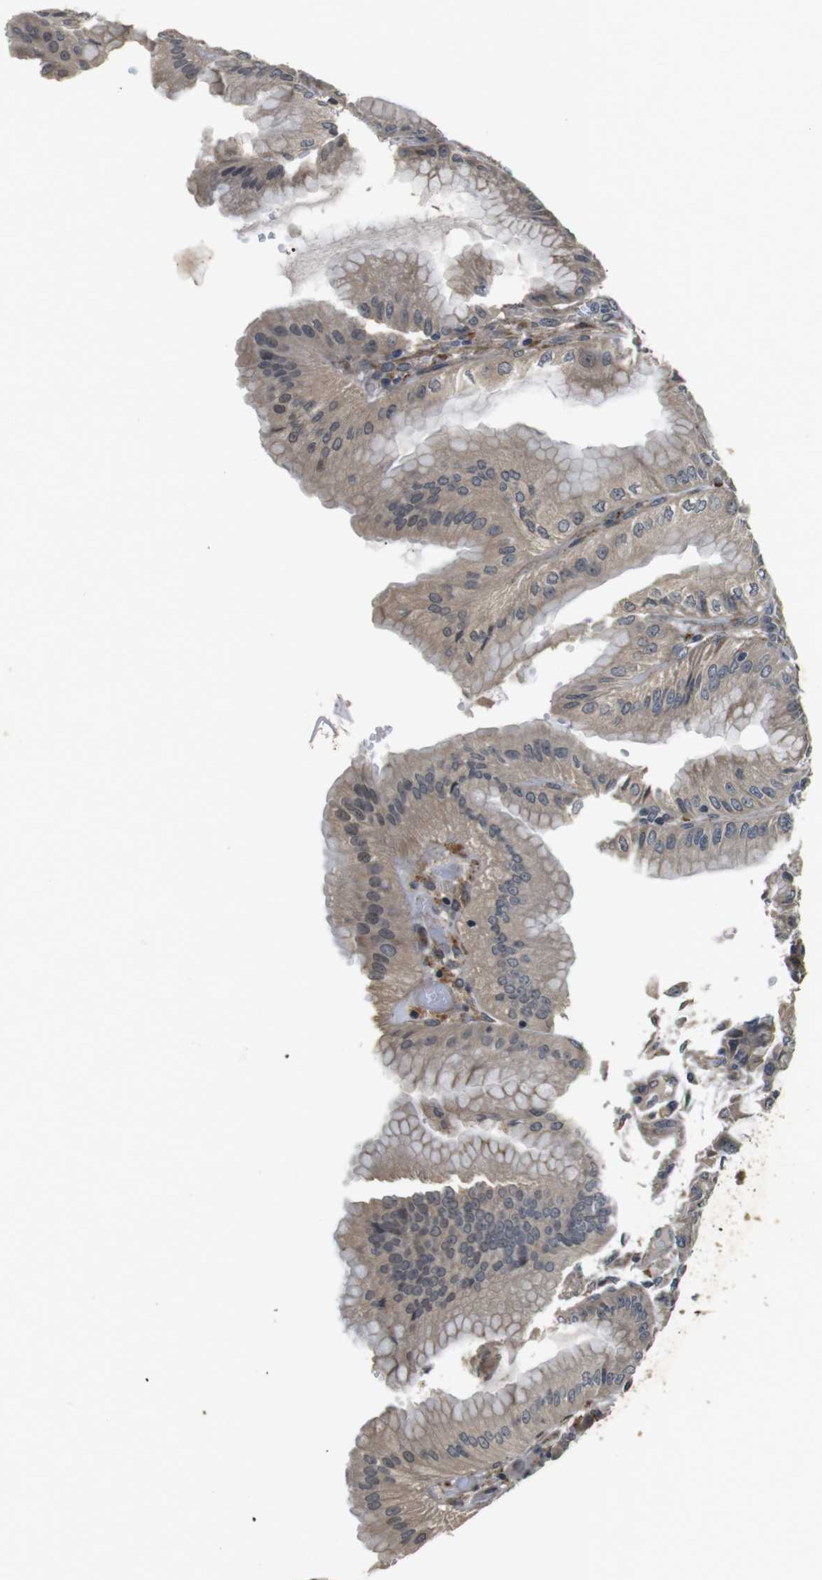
{"staining": {"intensity": "weak", "quantity": ">75%", "location": "cytoplasmic/membranous"}, "tissue": "stomach", "cell_type": "Glandular cells", "image_type": "normal", "snomed": [{"axis": "morphology", "description": "Normal tissue, NOS"}, {"axis": "topography", "description": "Stomach, lower"}], "caption": "High-power microscopy captured an immunohistochemistry (IHC) photomicrograph of normal stomach, revealing weak cytoplasmic/membranous expression in about >75% of glandular cells. (Brightfield microscopy of DAB IHC at high magnification).", "gene": "FZD10", "patient": {"sex": "male", "age": 71}}